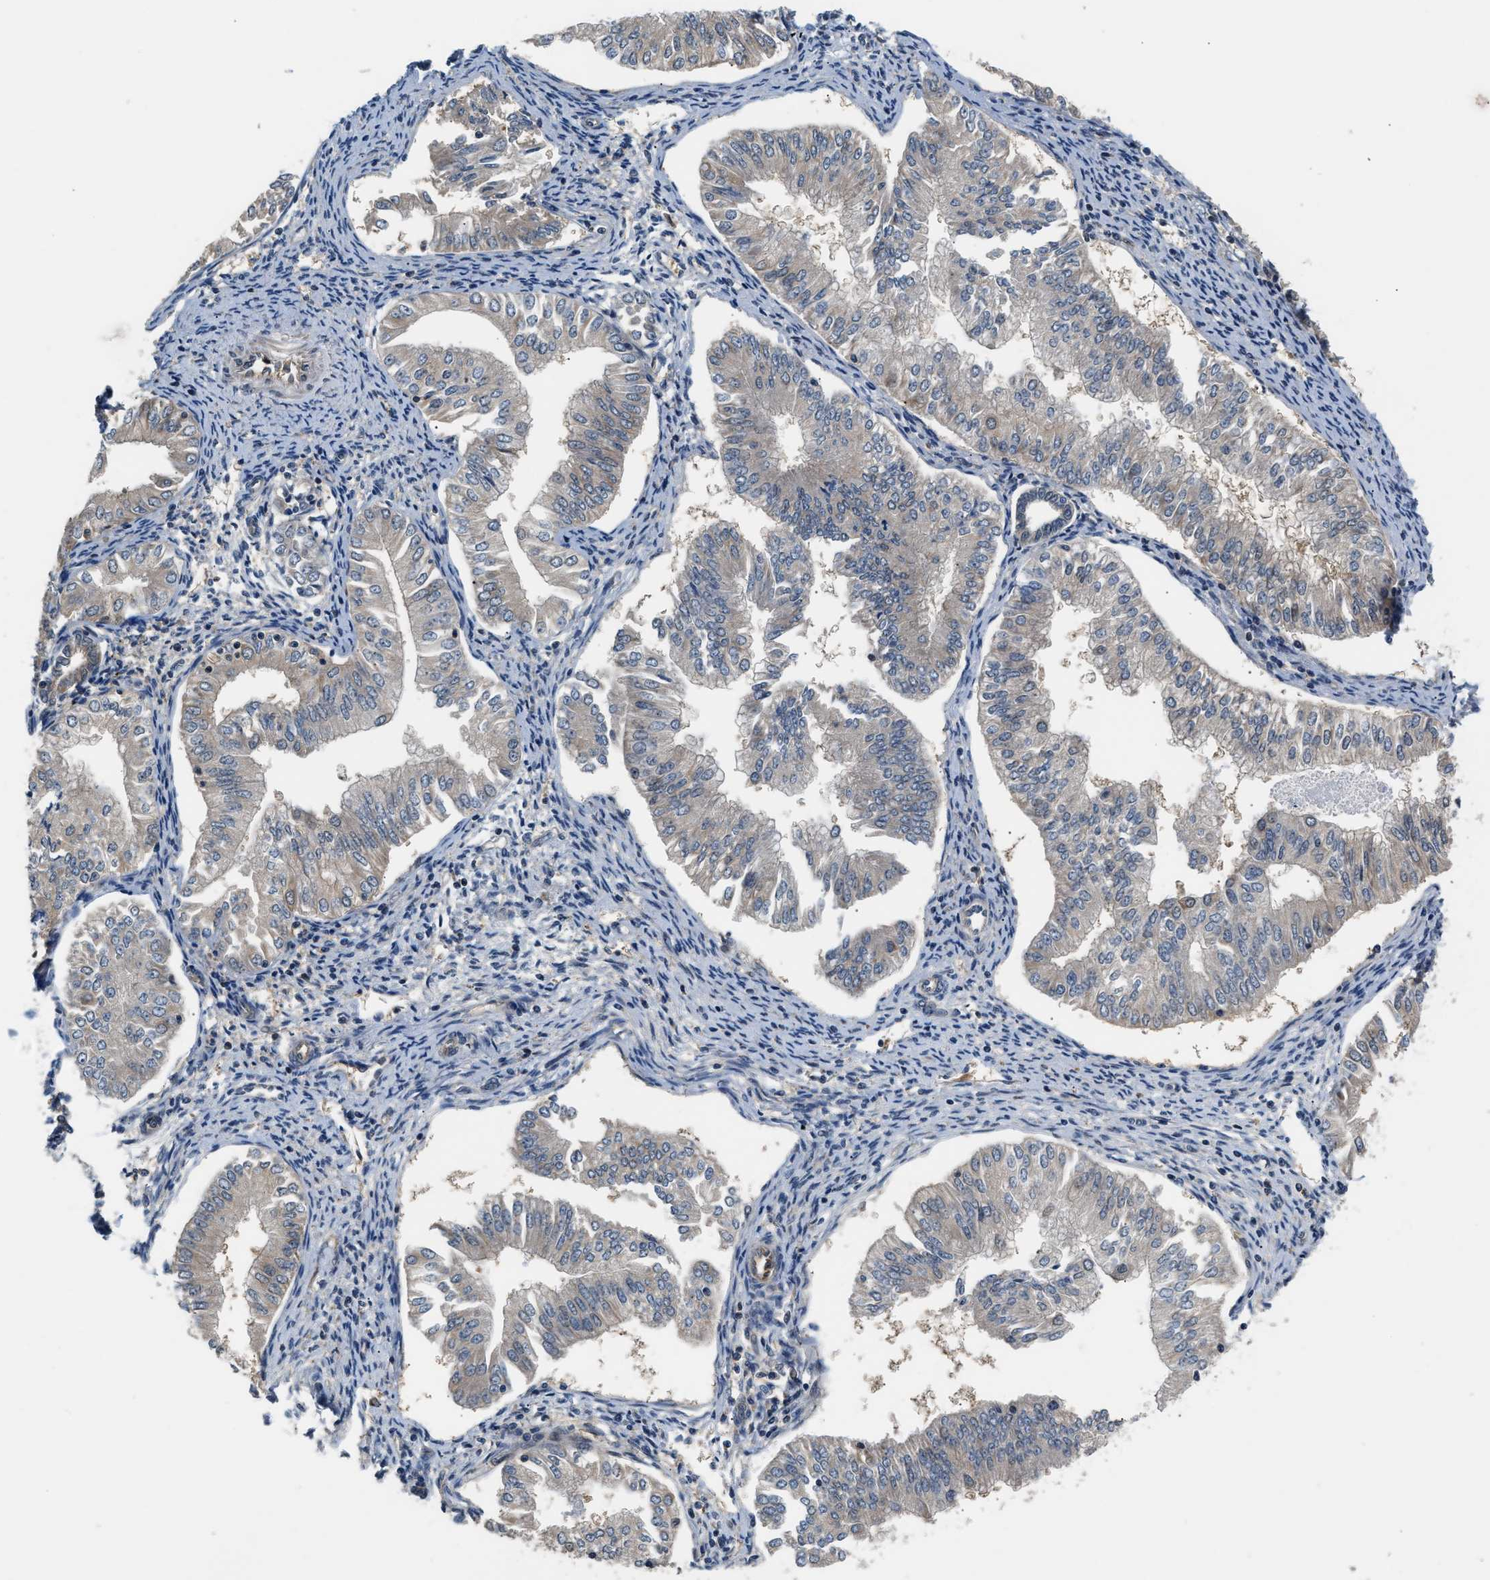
{"staining": {"intensity": "negative", "quantity": "none", "location": "none"}, "tissue": "endometrial cancer", "cell_type": "Tumor cells", "image_type": "cancer", "snomed": [{"axis": "morphology", "description": "Normal tissue, NOS"}, {"axis": "morphology", "description": "Adenocarcinoma, NOS"}, {"axis": "topography", "description": "Endometrium"}], "caption": "DAB (3,3'-diaminobenzidine) immunohistochemical staining of endometrial cancer demonstrates no significant positivity in tumor cells.", "gene": "TUT7", "patient": {"sex": "female", "age": 53}}